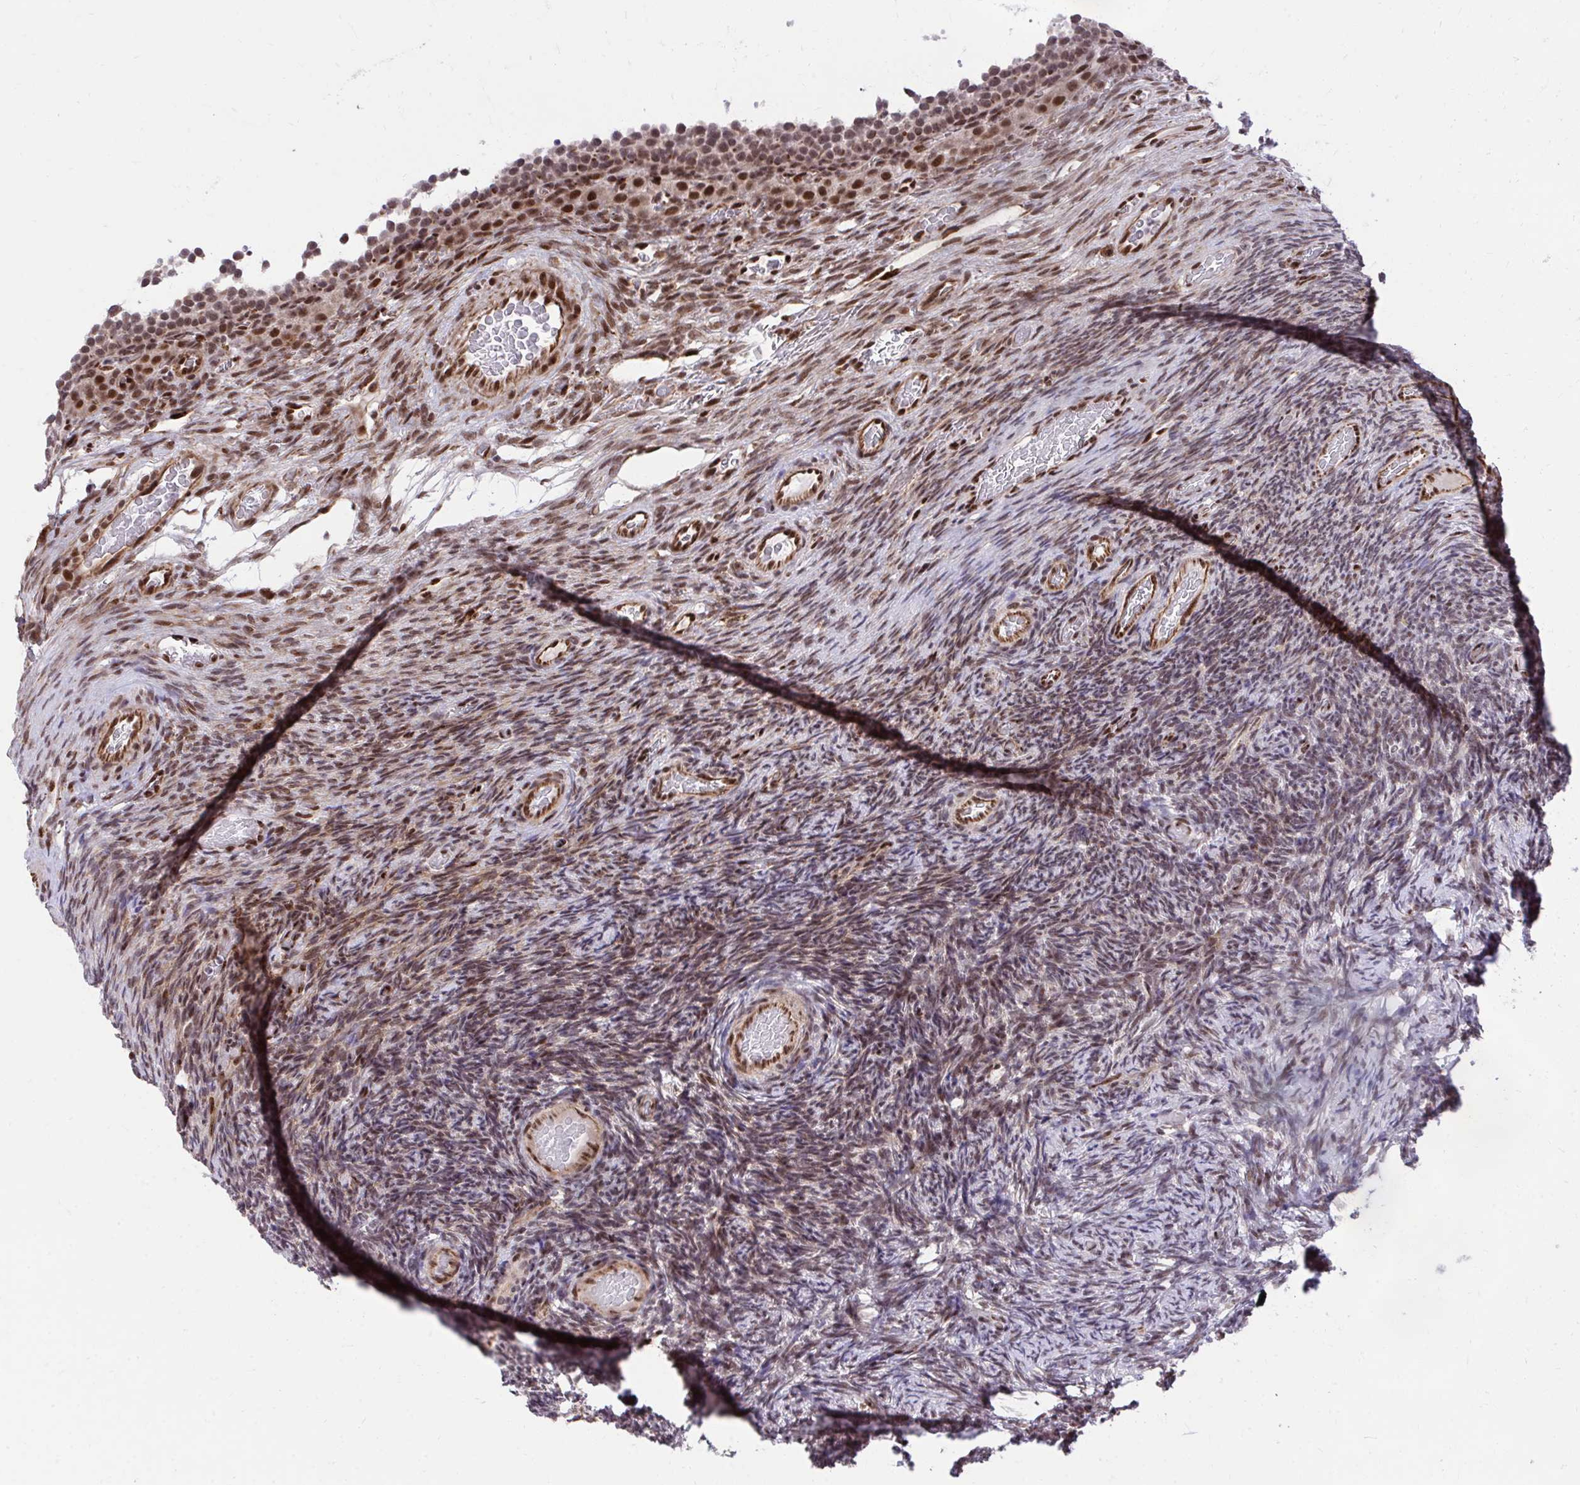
{"staining": {"intensity": "moderate", "quantity": ">75%", "location": "nuclear"}, "tissue": "ovary", "cell_type": "Follicle cells", "image_type": "normal", "snomed": [{"axis": "morphology", "description": "Normal tissue, NOS"}, {"axis": "topography", "description": "Ovary"}], "caption": "IHC (DAB (3,3'-diaminobenzidine)) staining of unremarkable ovary reveals moderate nuclear protein staining in about >75% of follicle cells.", "gene": "HOXA4", "patient": {"sex": "female", "age": 34}}